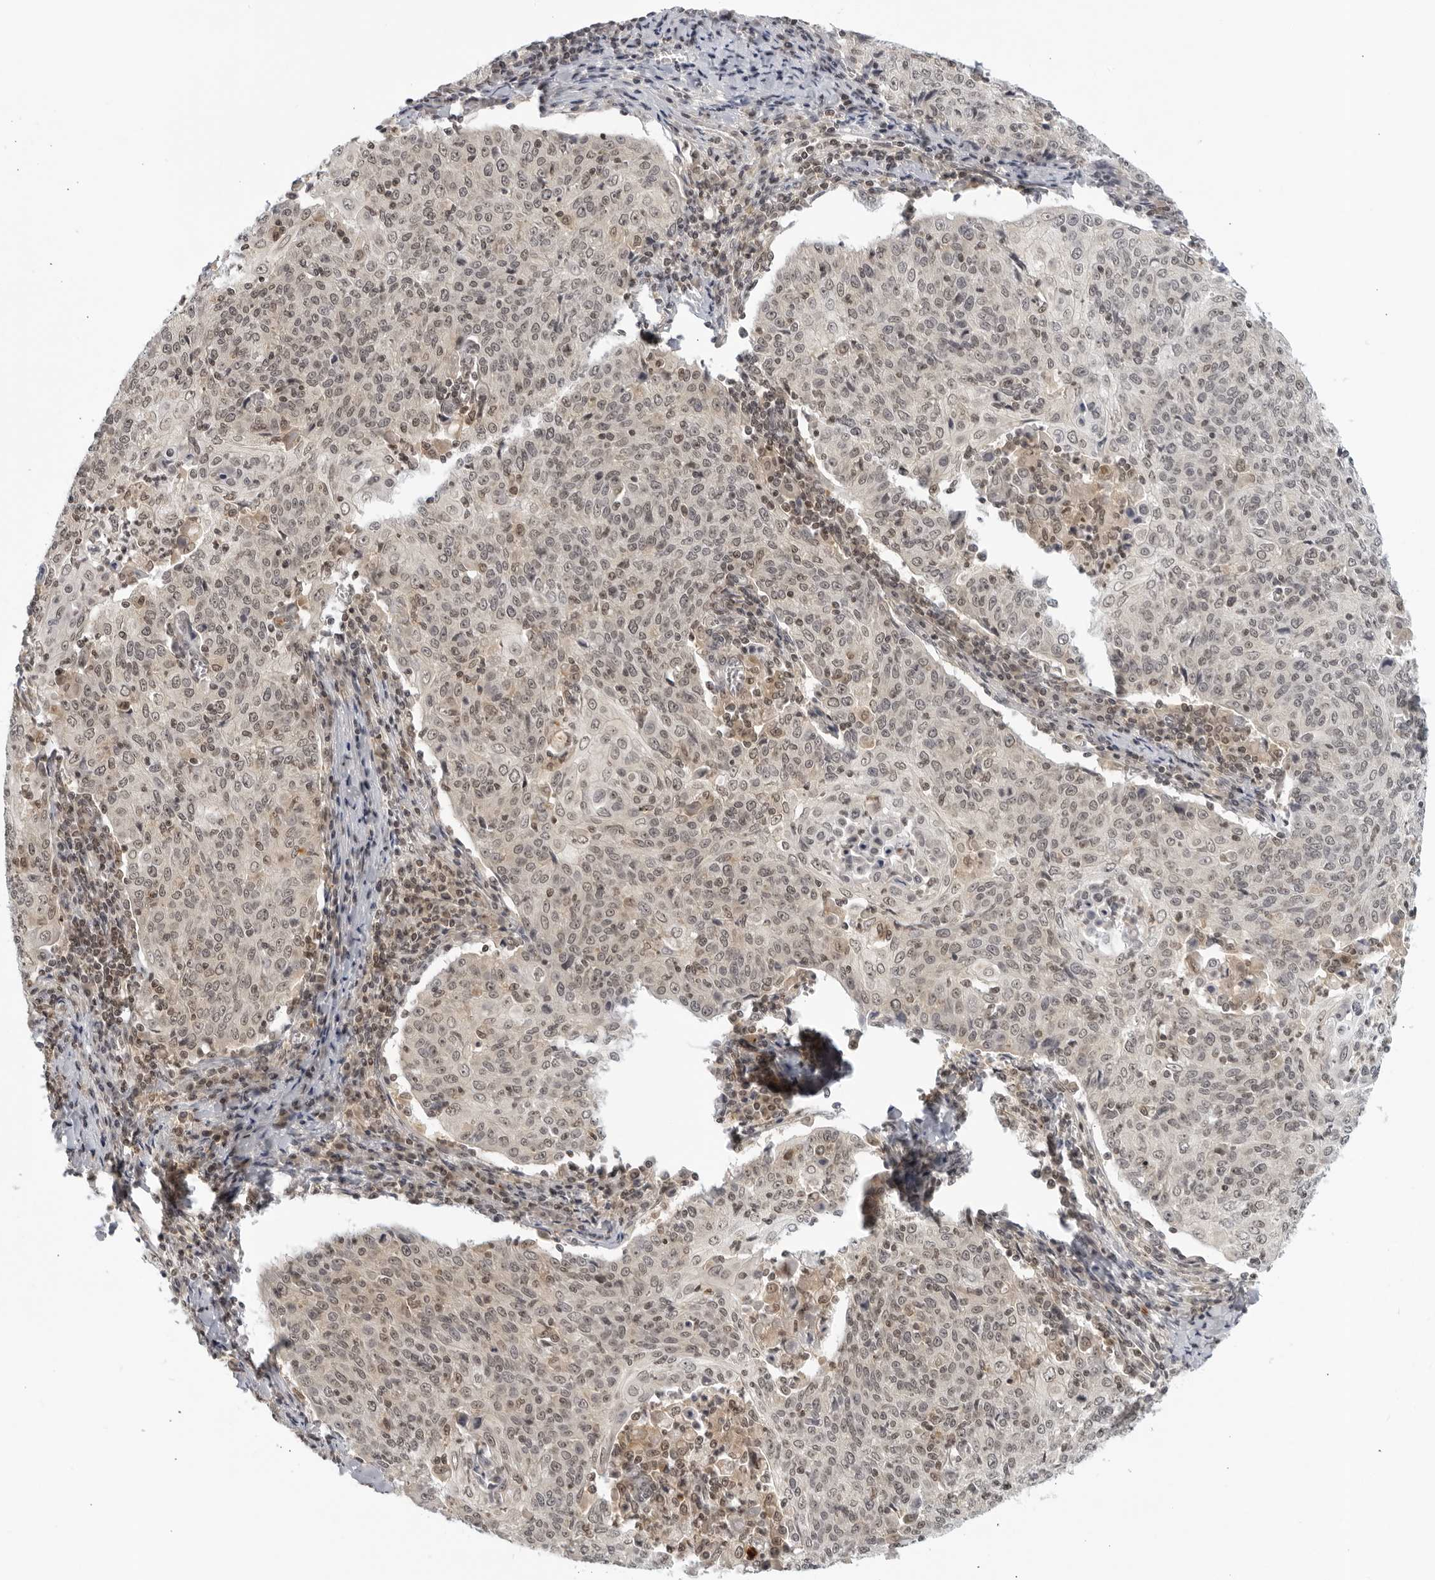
{"staining": {"intensity": "moderate", "quantity": ">75%", "location": "nuclear"}, "tissue": "cervical cancer", "cell_type": "Tumor cells", "image_type": "cancer", "snomed": [{"axis": "morphology", "description": "Squamous cell carcinoma, NOS"}, {"axis": "topography", "description": "Cervix"}], "caption": "Brown immunohistochemical staining in human cervical cancer (squamous cell carcinoma) exhibits moderate nuclear staining in approximately >75% of tumor cells.", "gene": "CC2D1B", "patient": {"sex": "female", "age": 48}}